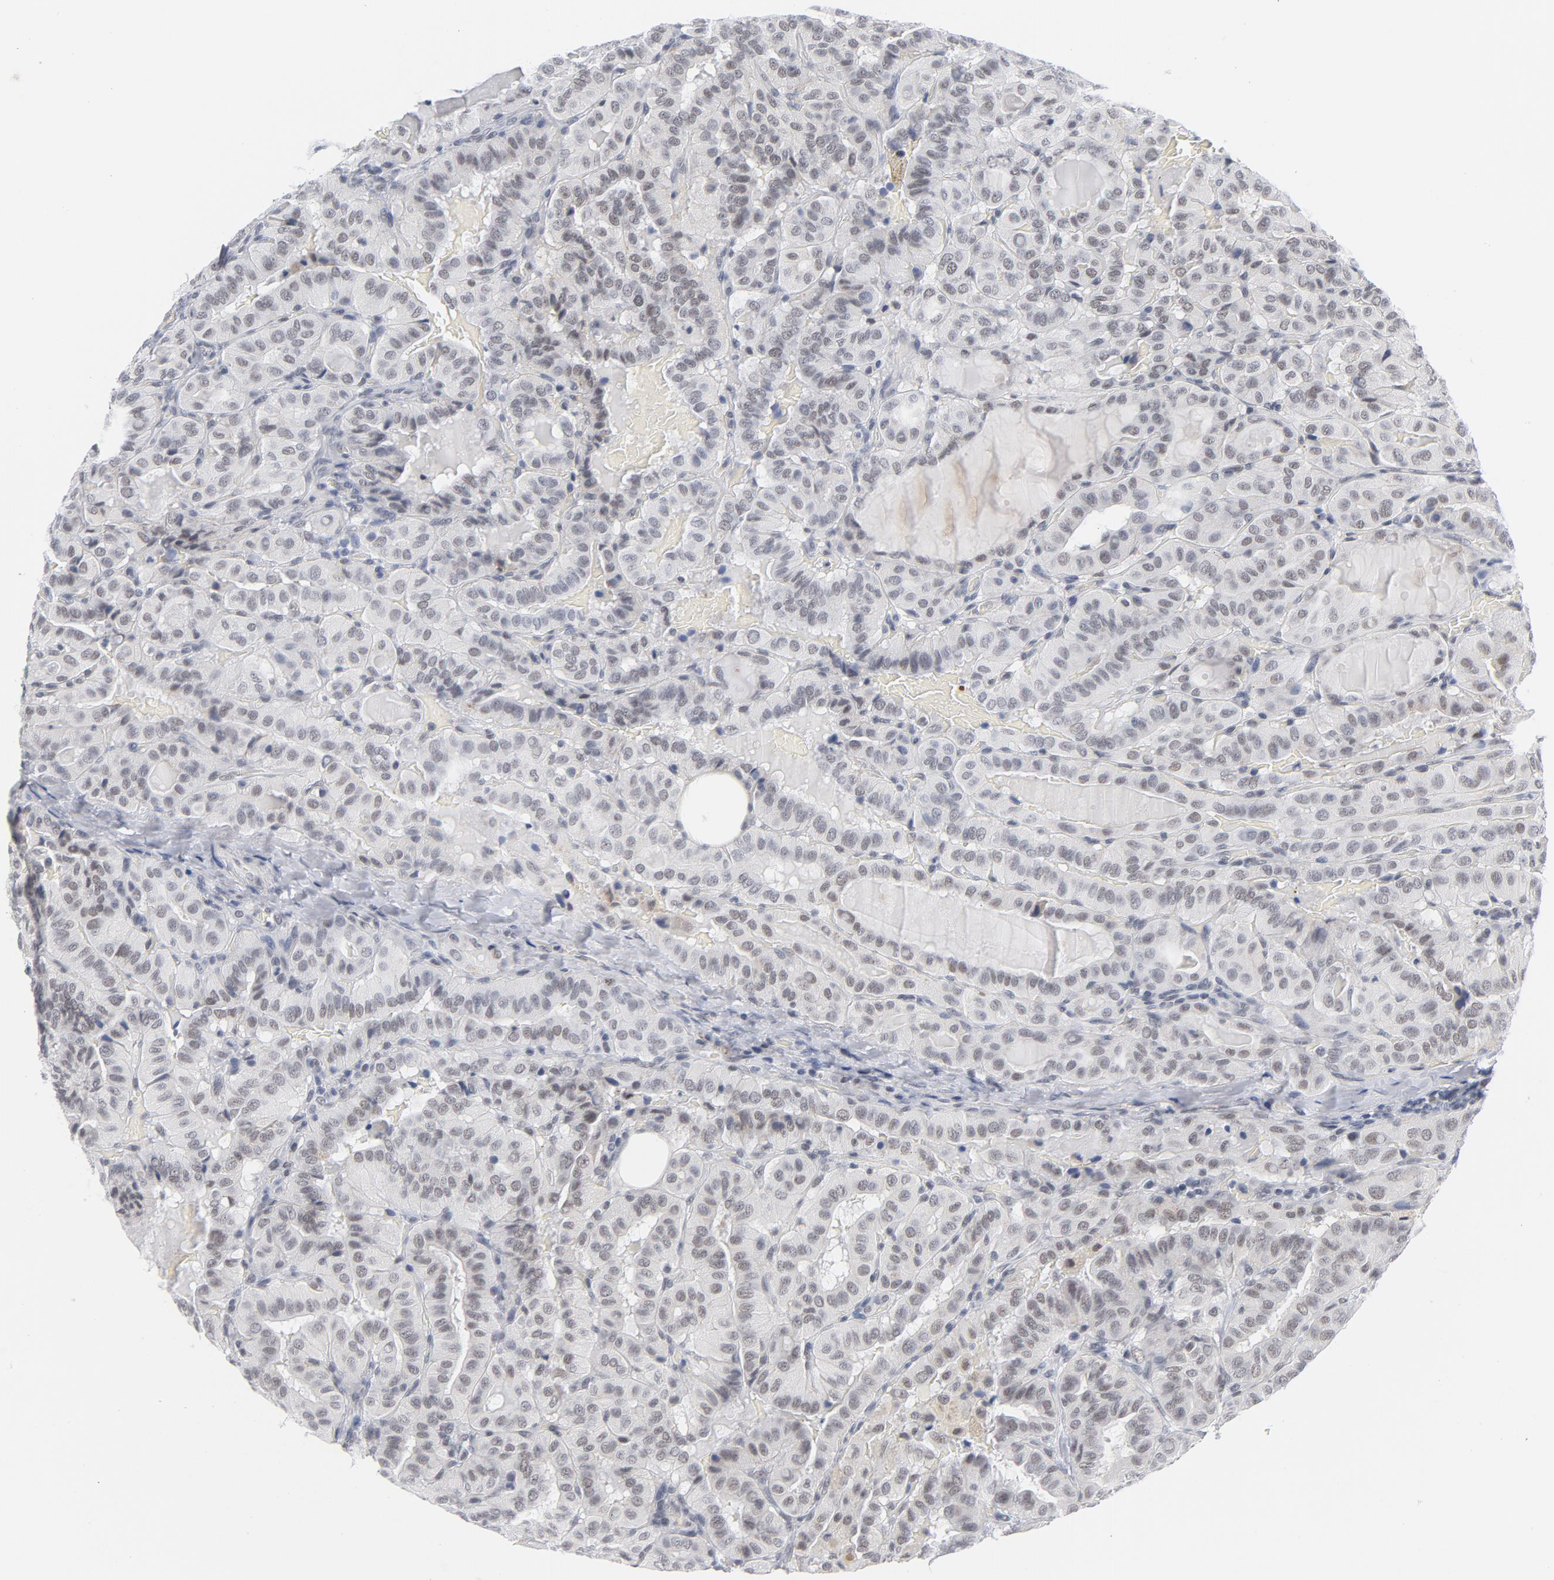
{"staining": {"intensity": "weak", "quantity": "25%-75%", "location": "nuclear"}, "tissue": "thyroid cancer", "cell_type": "Tumor cells", "image_type": "cancer", "snomed": [{"axis": "morphology", "description": "Papillary adenocarcinoma, NOS"}, {"axis": "topography", "description": "Thyroid gland"}], "caption": "High-power microscopy captured an IHC photomicrograph of thyroid cancer (papillary adenocarcinoma), revealing weak nuclear expression in approximately 25%-75% of tumor cells. The staining was performed using DAB to visualize the protein expression in brown, while the nuclei were stained in blue with hematoxylin (Magnification: 20x).", "gene": "BAP1", "patient": {"sex": "male", "age": 77}}